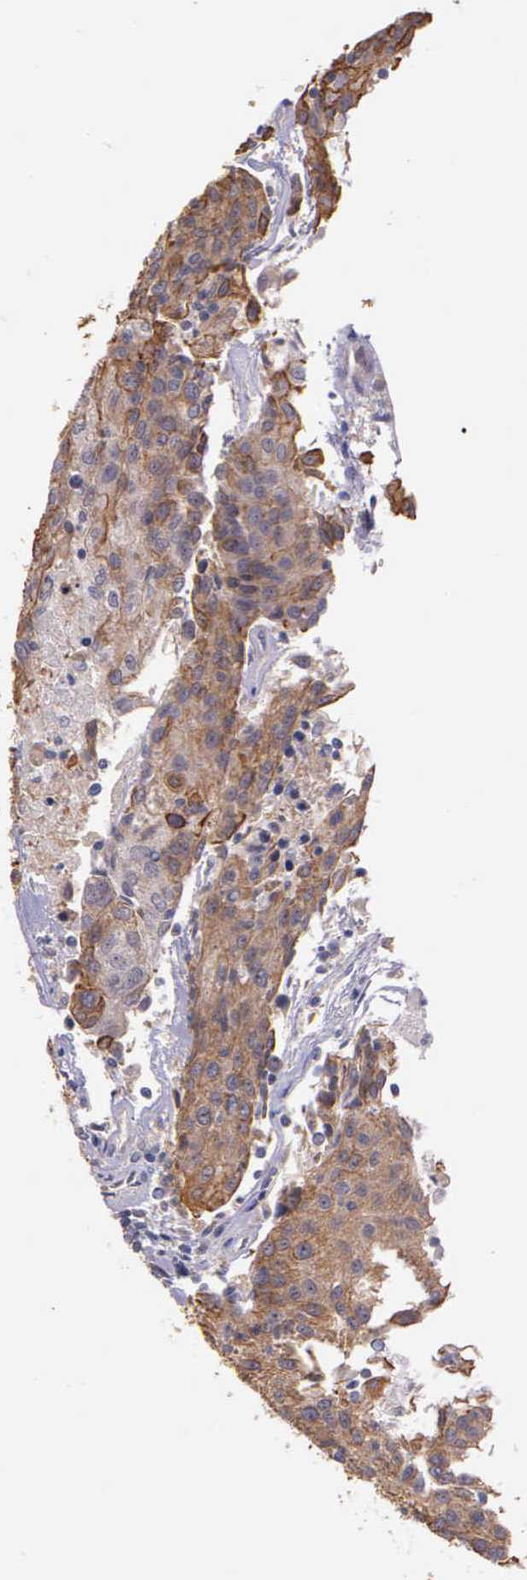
{"staining": {"intensity": "weak", "quantity": "25%-75%", "location": "cytoplasmic/membranous"}, "tissue": "urothelial cancer", "cell_type": "Tumor cells", "image_type": "cancer", "snomed": [{"axis": "morphology", "description": "Urothelial carcinoma, High grade"}, {"axis": "topography", "description": "Urinary bladder"}], "caption": "Tumor cells exhibit low levels of weak cytoplasmic/membranous staining in approximately 25%-75% of cells in urothelial cancer. (DAB IHC, brown staining for protein, blue staining for nuclei).", "gene": "IGBP1", "patient": {"sex": "female", "age": 85}}